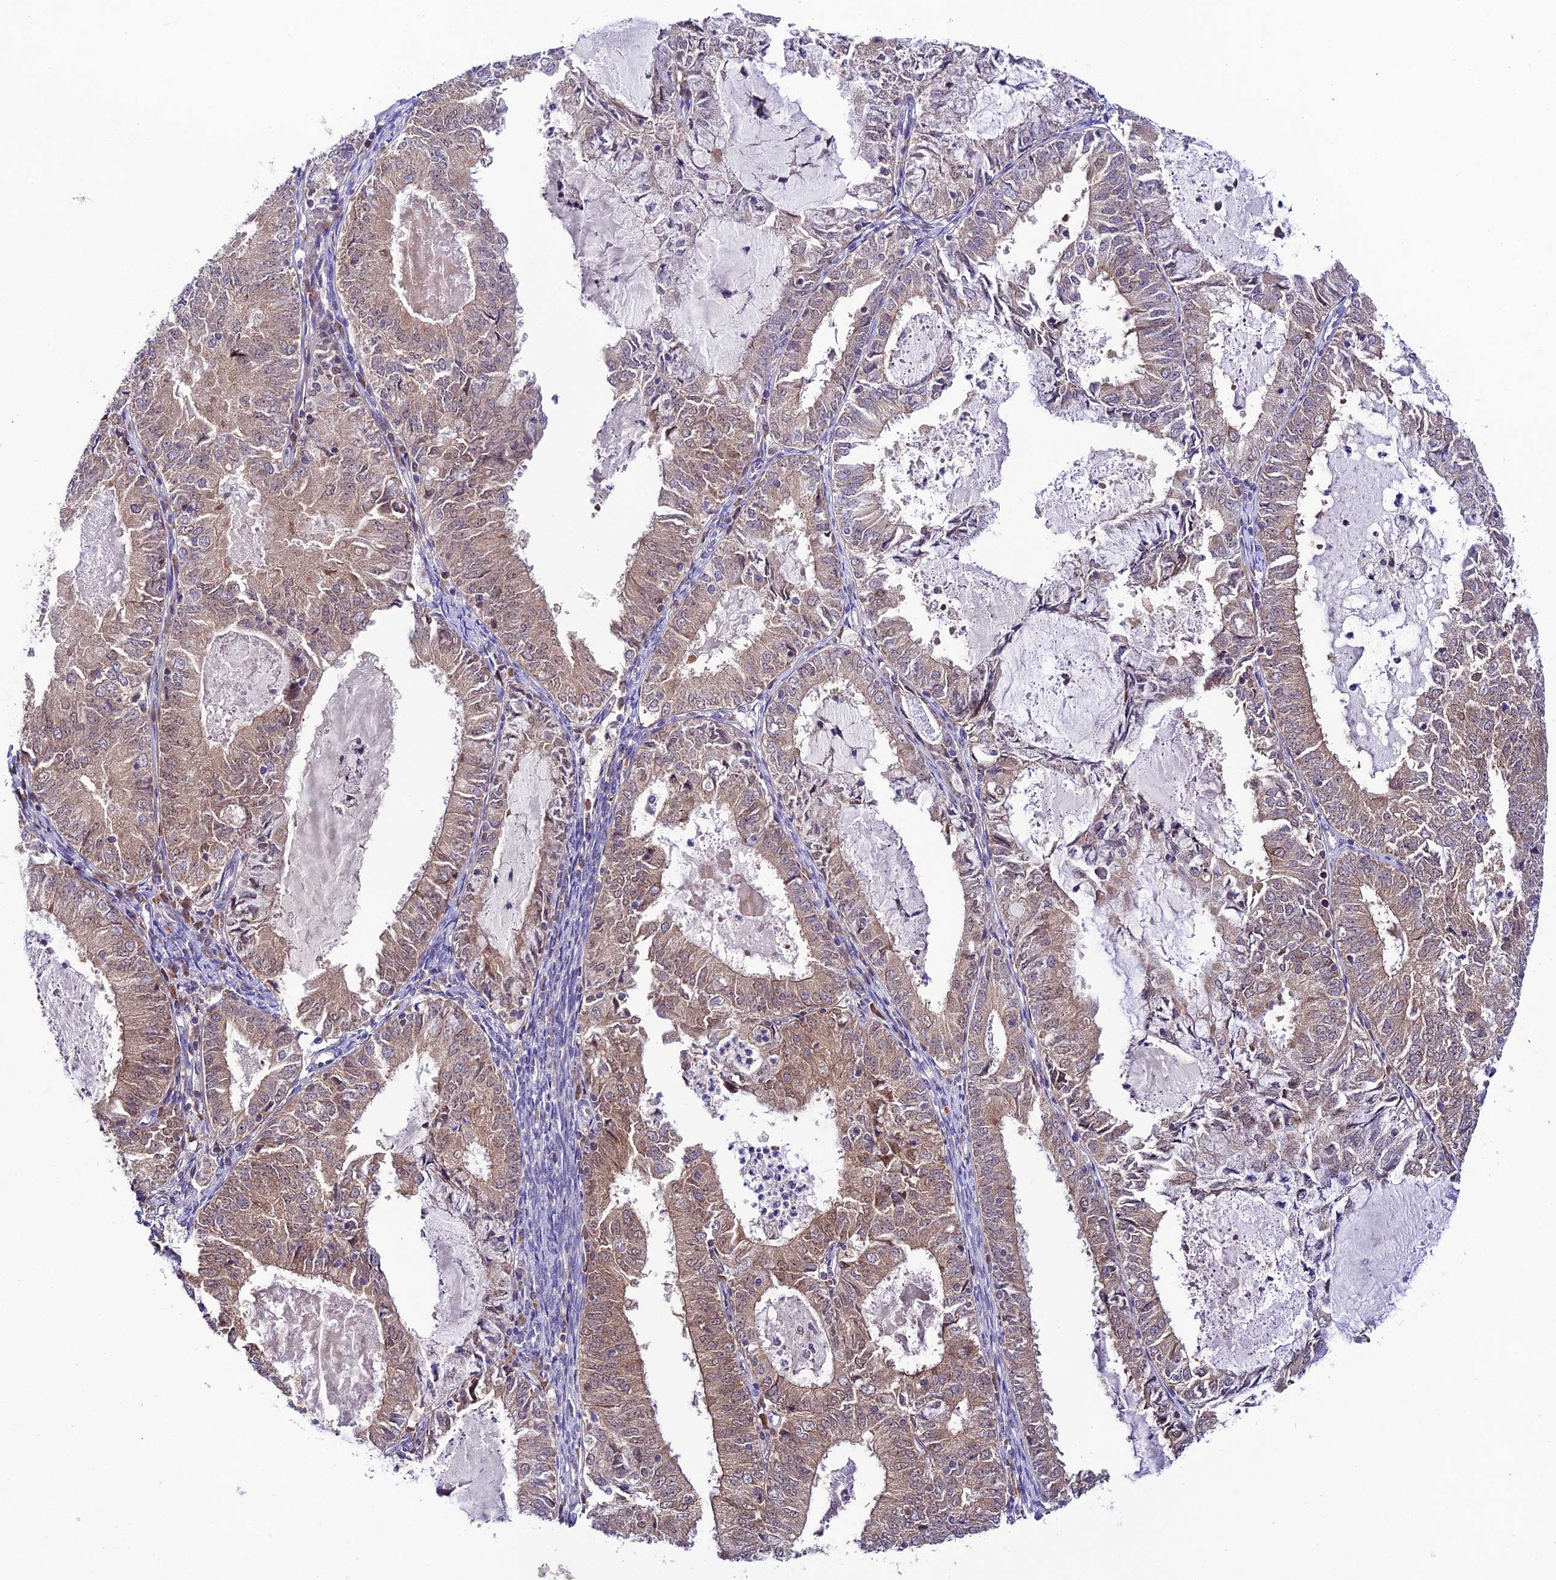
{"staining": {"intensity": "weak", "quantity": ">75%", "location": "cytoplasmic/membranous"}, "tissue": "endometrial cancer", "cell_type": "Tumor cells", "image_type": "cancer", "snomed": [{"axis": "morphology", "description": "Adenocarcinoma, NOS"}, {"axis": "topography", "description": "Endometrium"}], "caption": "Weak cytoplasmic/membranous expression for a protein is present in approximately >75% of tumor cells of adenocarcinoma (endometrial) using immunohistochemistry.", "gene": "TRIM40", "patient": {"sex": "female", "age": 57}}